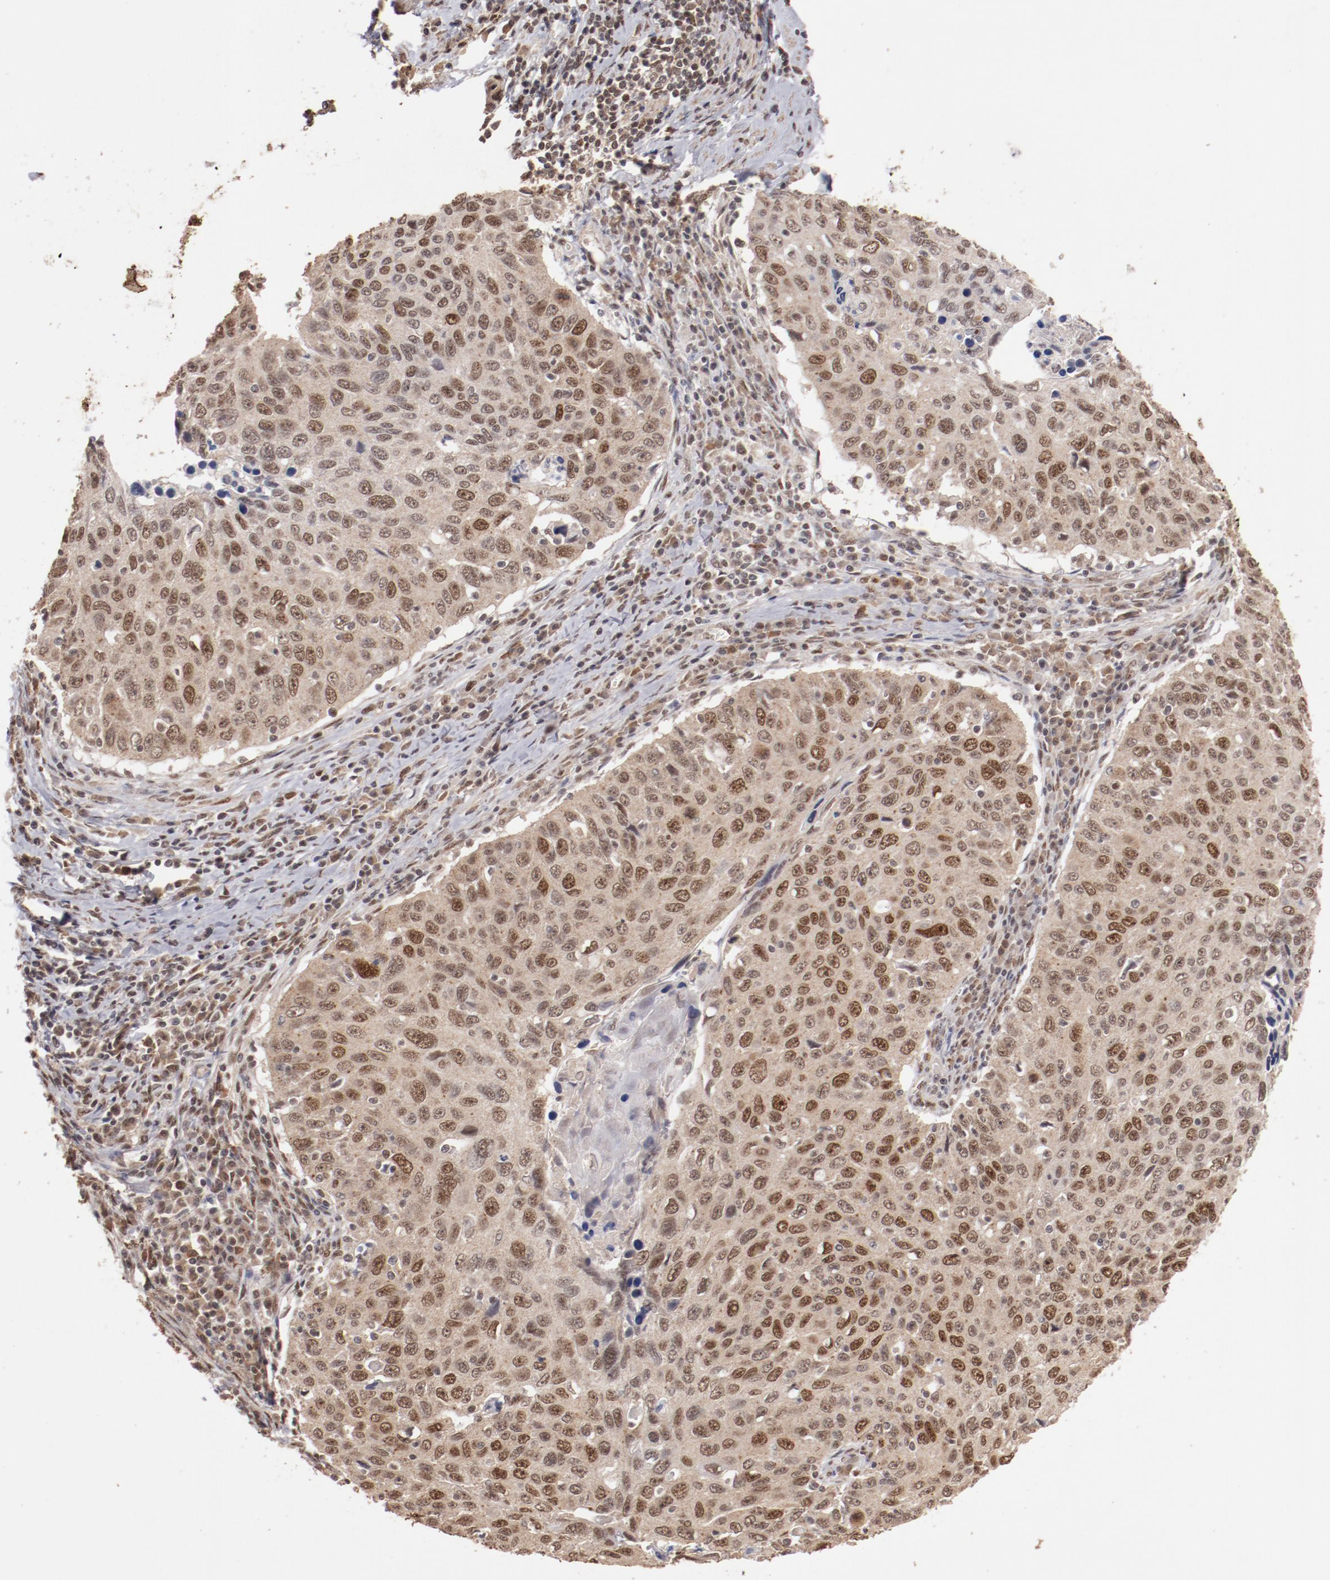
{"staining": {"intensity": "moderate", "quantity": ">75%", "location": "cytoplasmic/membranous,nuclear"}, "tissue": "cervical cancer", "cell_type": "Tumor cells", "image_type": "cancer", "snomed": [{"axis": "morphology", "description": "Squamous cell carcinoma, NOS"}, {"axis": "topography", "description": "Cervix"}], "caption": "High-power microscopy captured an immunohistochemistry (IHC) photomicrograph of squamous cell carcinoma (cervical), revealing moderate cytoplasmic/membranous and nuclear staining in approximately >75% of tumor cells.", "gene": "CLOCK", "patient": {"sex": "female", "age": 53}}